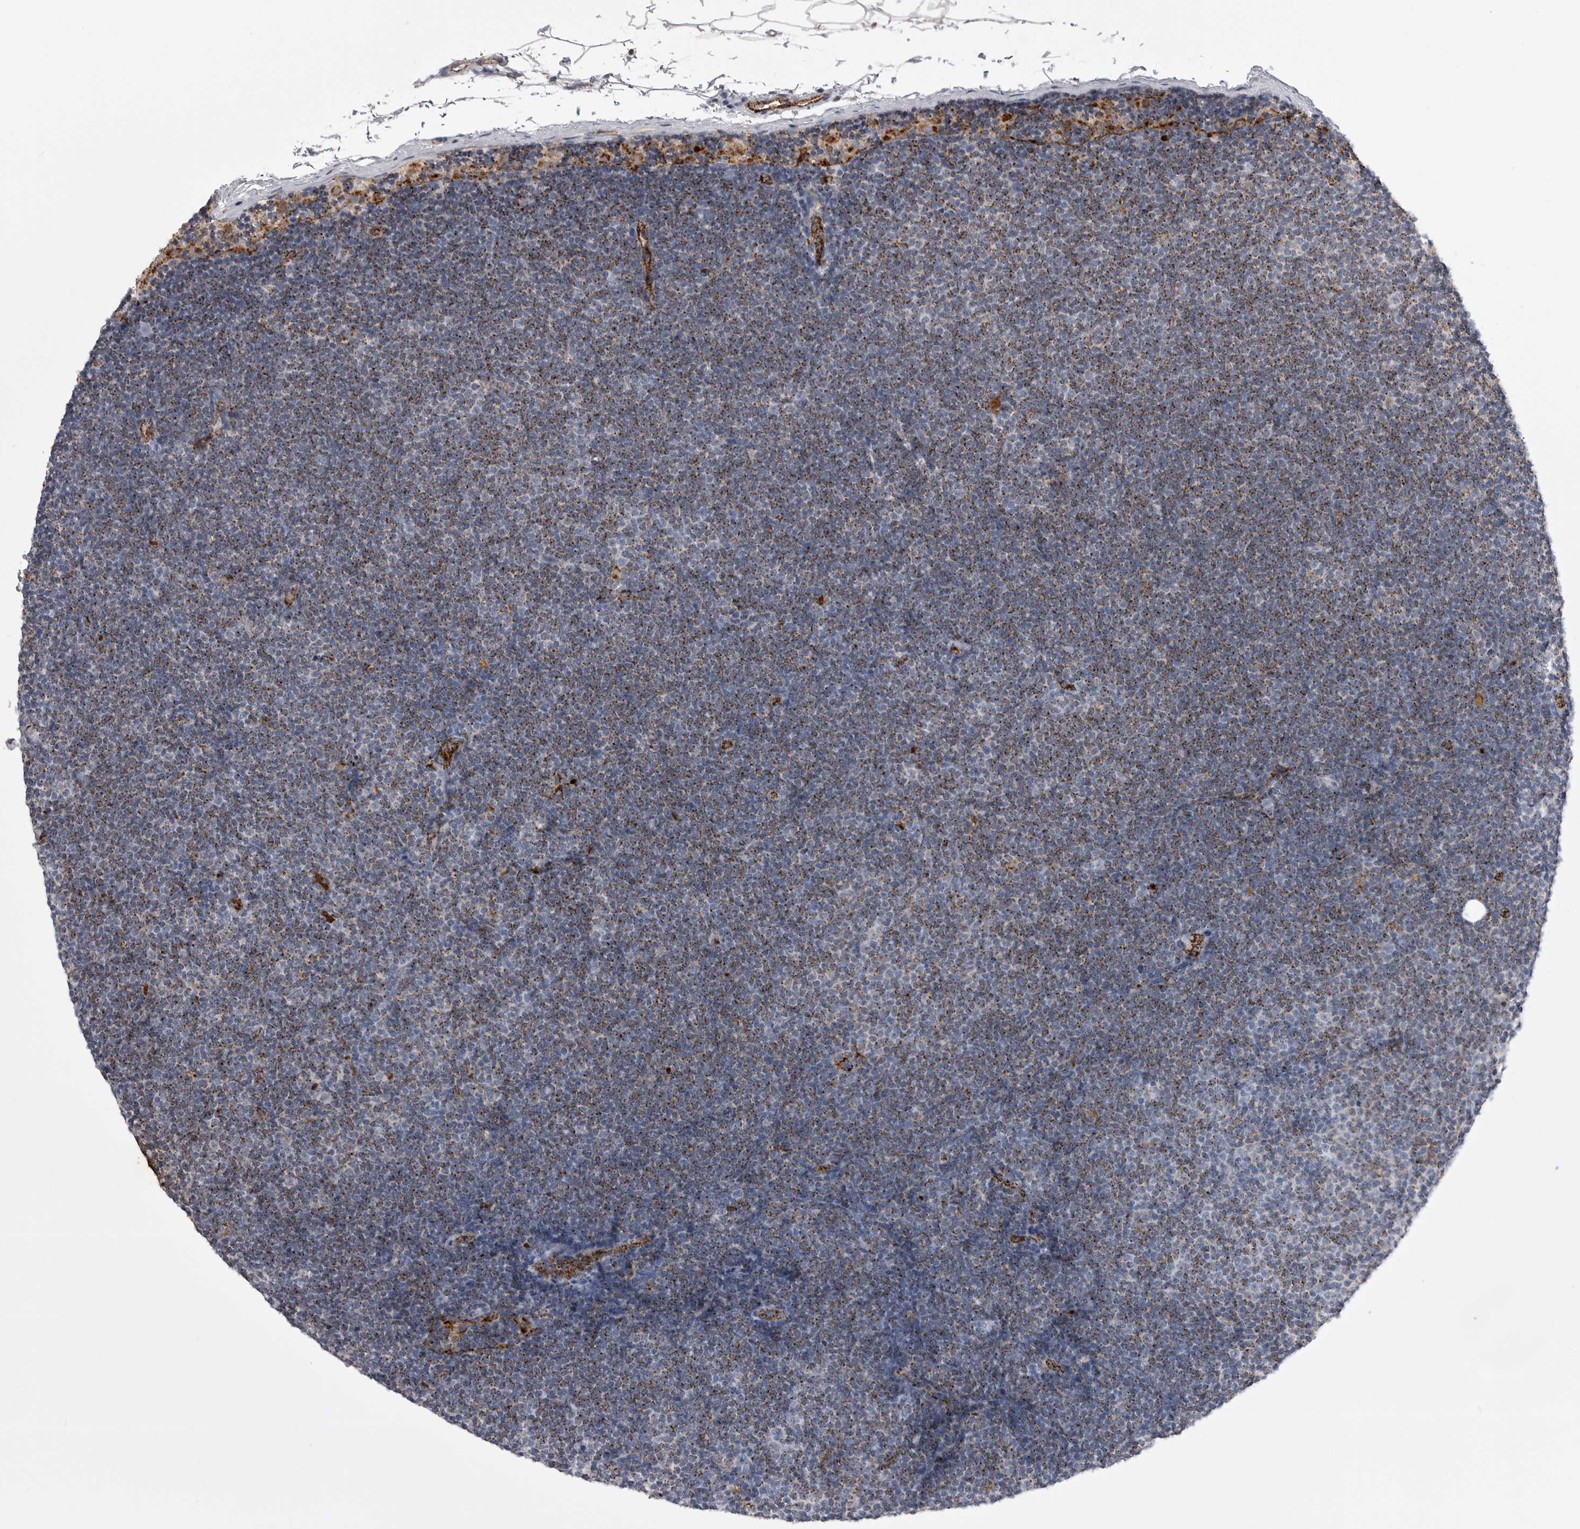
{"staining": {"intensity": "moderate", "quantity": ">75%", "location": "cytoplasmic/membranous"}, "tissue": "lymphoma", "cell_type": "Tumor cells", "image_type": "cancer", "snomed": [{"axis": "morphology", "description": "Malignant lymphoma, non-Hodgkin's type, Low grade"}, {"axis": "topography", "description": "Lymph node"}], "caption": "This micrograph reveals immunohistochemistry staining of lymphoma, with medium moderate cytoplasmic/membranous positivity in about >75% of tumor cells.", "gene": "PSPN", "patient": {"sex": "female", "age": 53}}